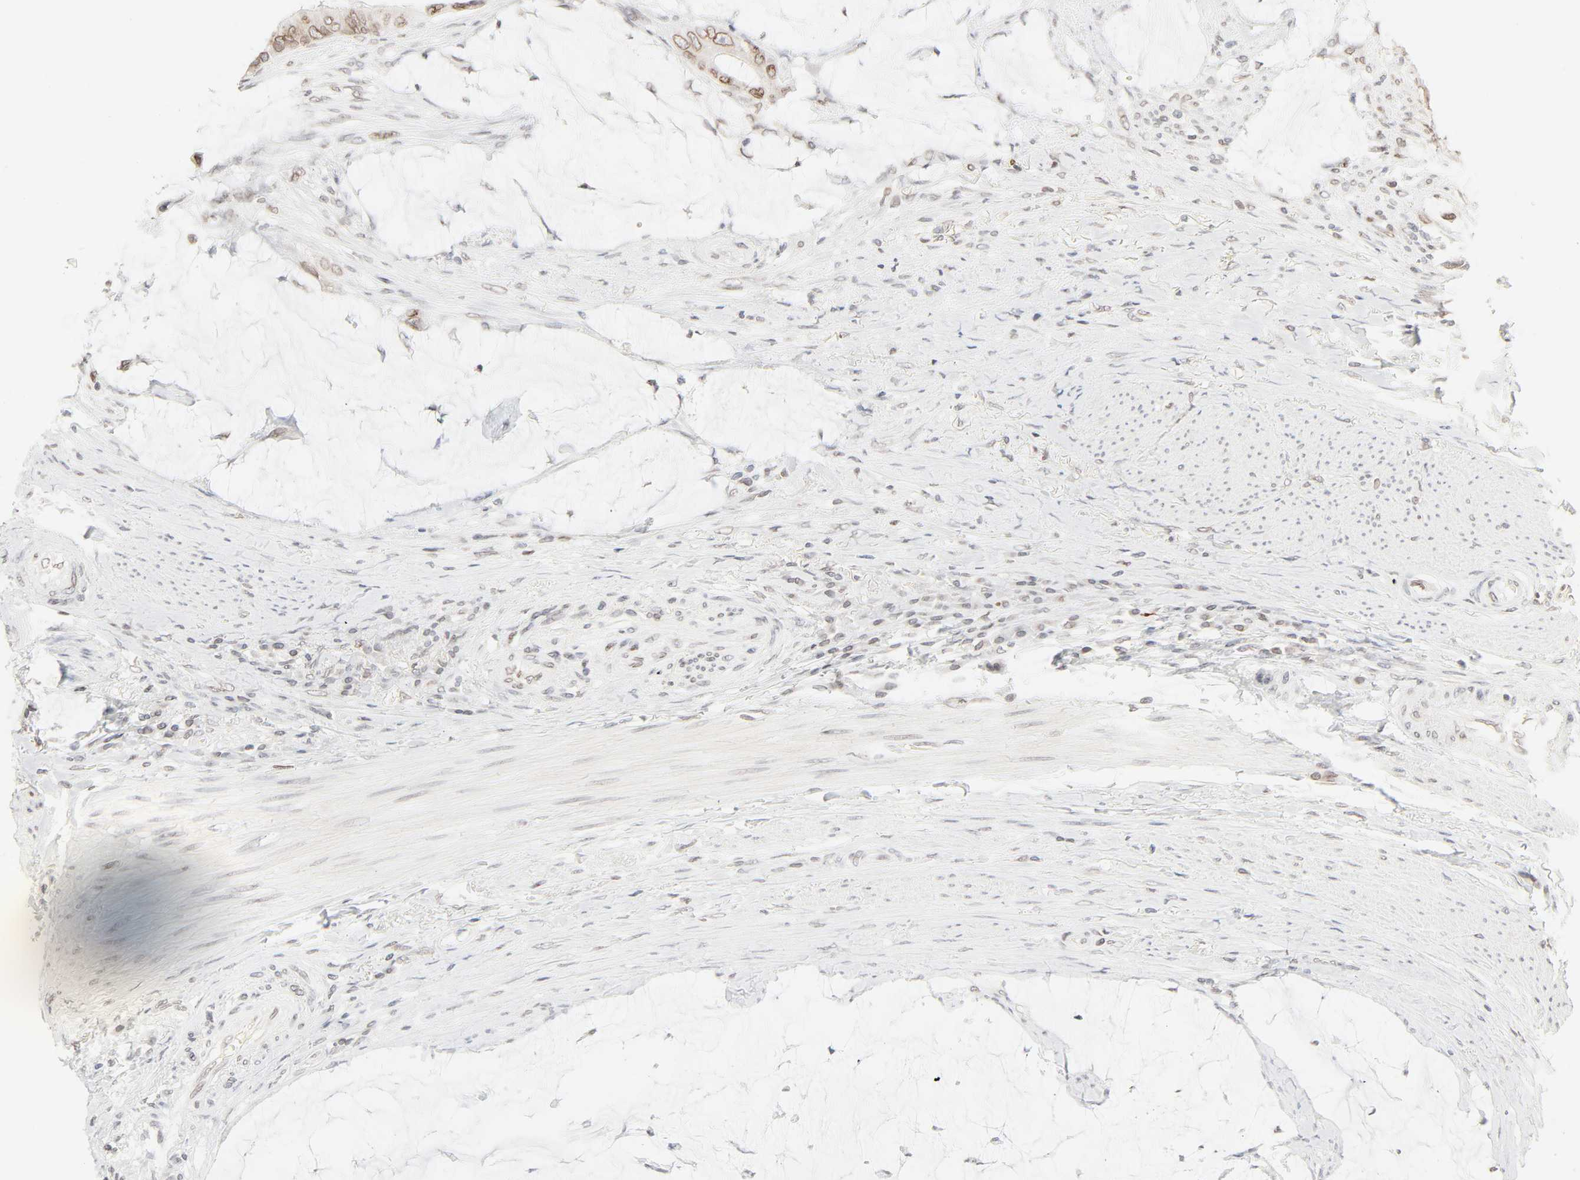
{"staining": {"intensity": "weak", "quantity": ">75%", "location": "cytoplasmic/membranous,nuclear"}, "tissue": "colorectal cancer", "cell_type": "Tumor cells", "image_type": "cancer", "snomed": [{"axis": "morphology", "description": "Normal tissue, NOS"}, {"axis": "morphology", "description": "Adenocarcinoma, NOS"}, {"axis": "topography", "description": "Rectum"}, {"axis": "topography", "description": "Peripheral nerve tissue"}], "caption": "Weak cytoplasmic/membranous and nuclear expression for a protein is identified in about >75% of tumor cells of colorectal cancer (adenocarcinoma) using immunohistochemistry.", "gene": "MAD1L1", "patient": {"sex": "female", "age": 77}}